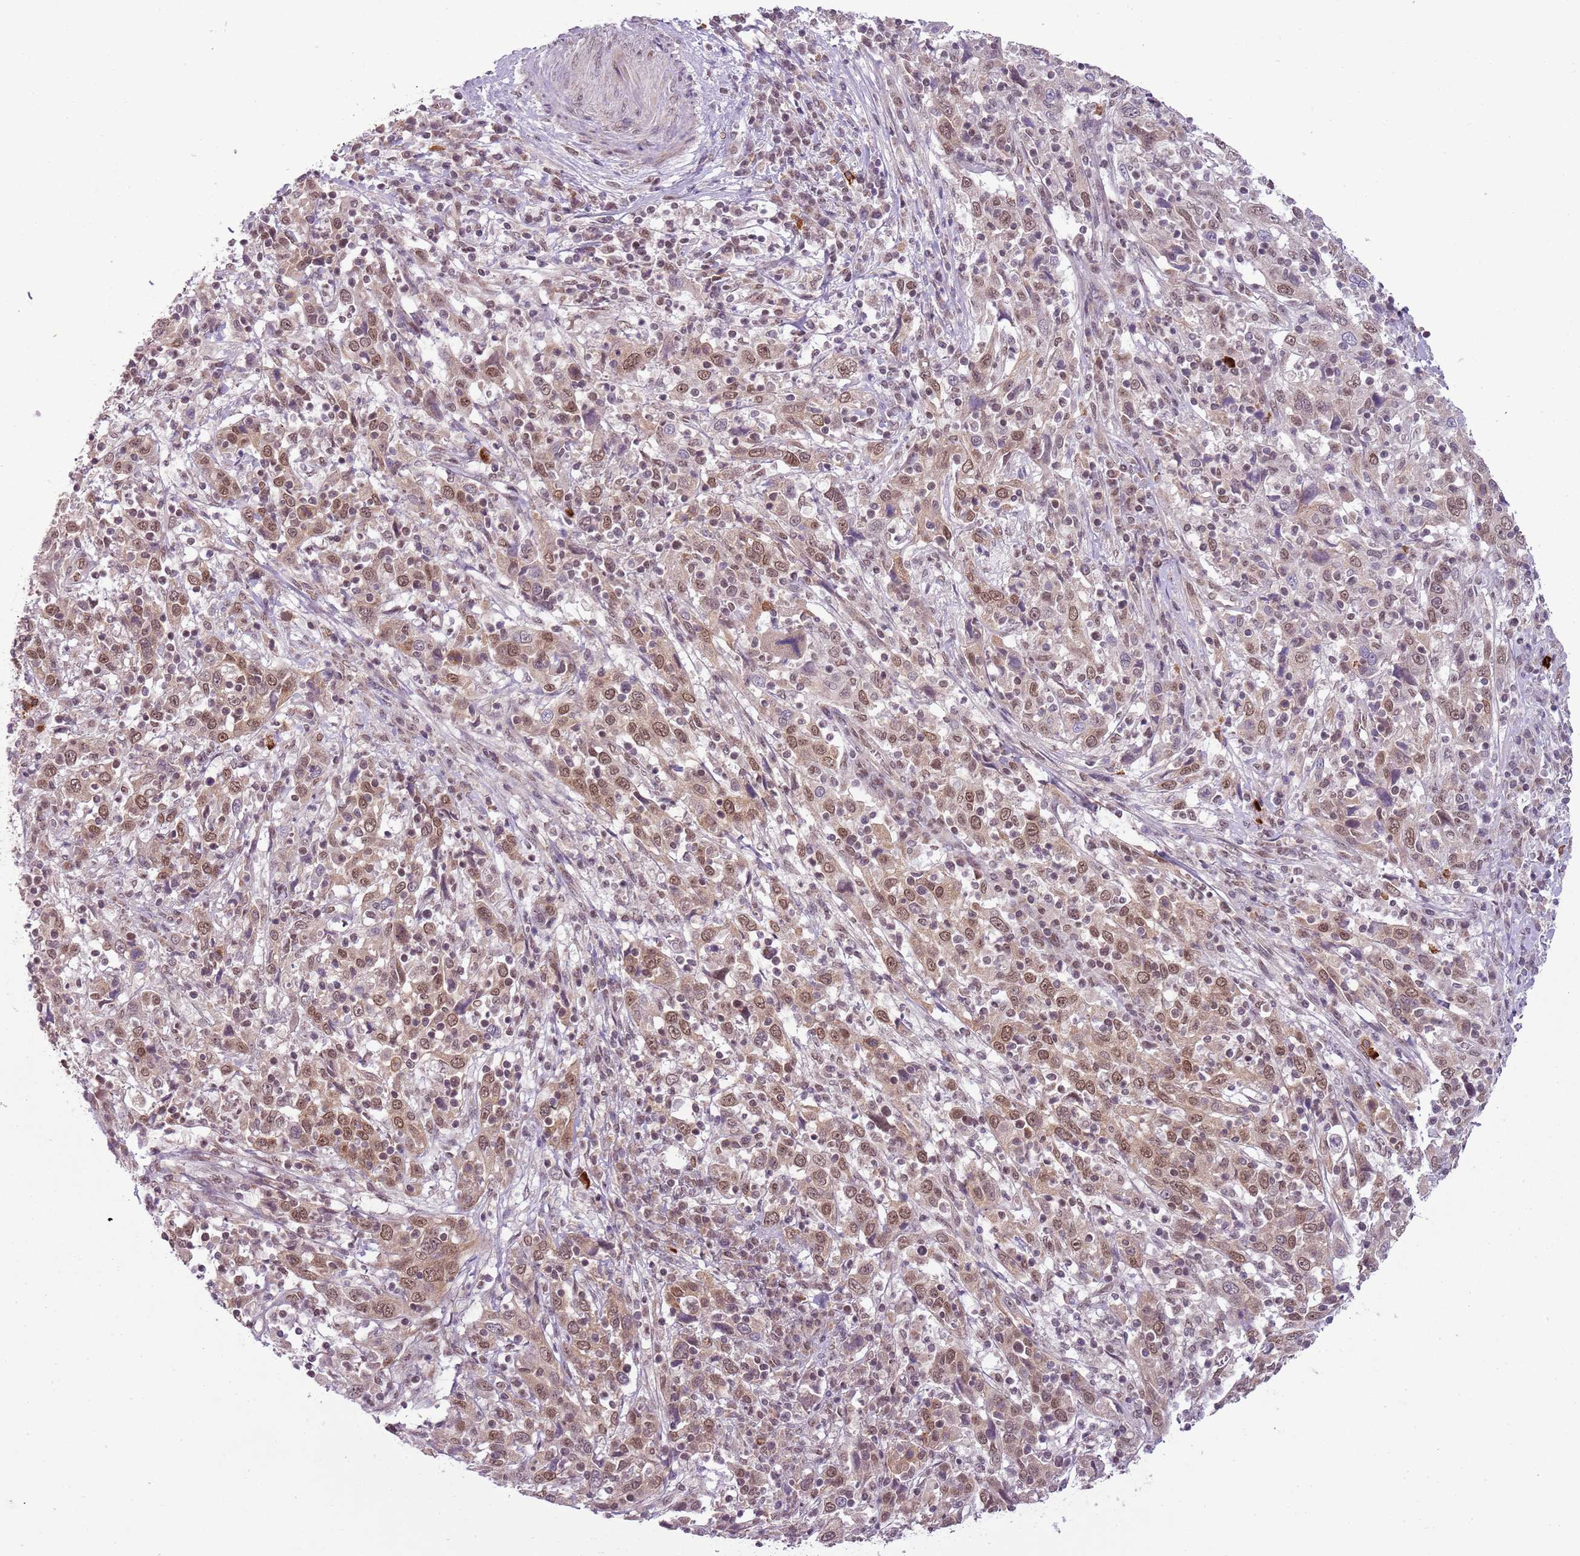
{"staining": {"intensity": "moderate", "quantity": ">75%", "location": "nuclear"}, "tissue": "cervical cancer", "cell_type": "Tumor cells", "image_type": "cancer", "snomed": [{"axis": "morphology", "description": "Squamous cell carcinoma, NOS"}, {"axis": "topography", "description": "Cervix"}], "caption": "This micrograph shows cervical cancer (squamous cell carcinoma) stained with immunohistochemistry (IHC) to label a protein in brown. The nuclear of tumor cells show moderate positivity for the protein. Nuclei are counter-stained blue.", "gene": "FAM120AOS", "patient": {"sex": "female", "age": 46}}